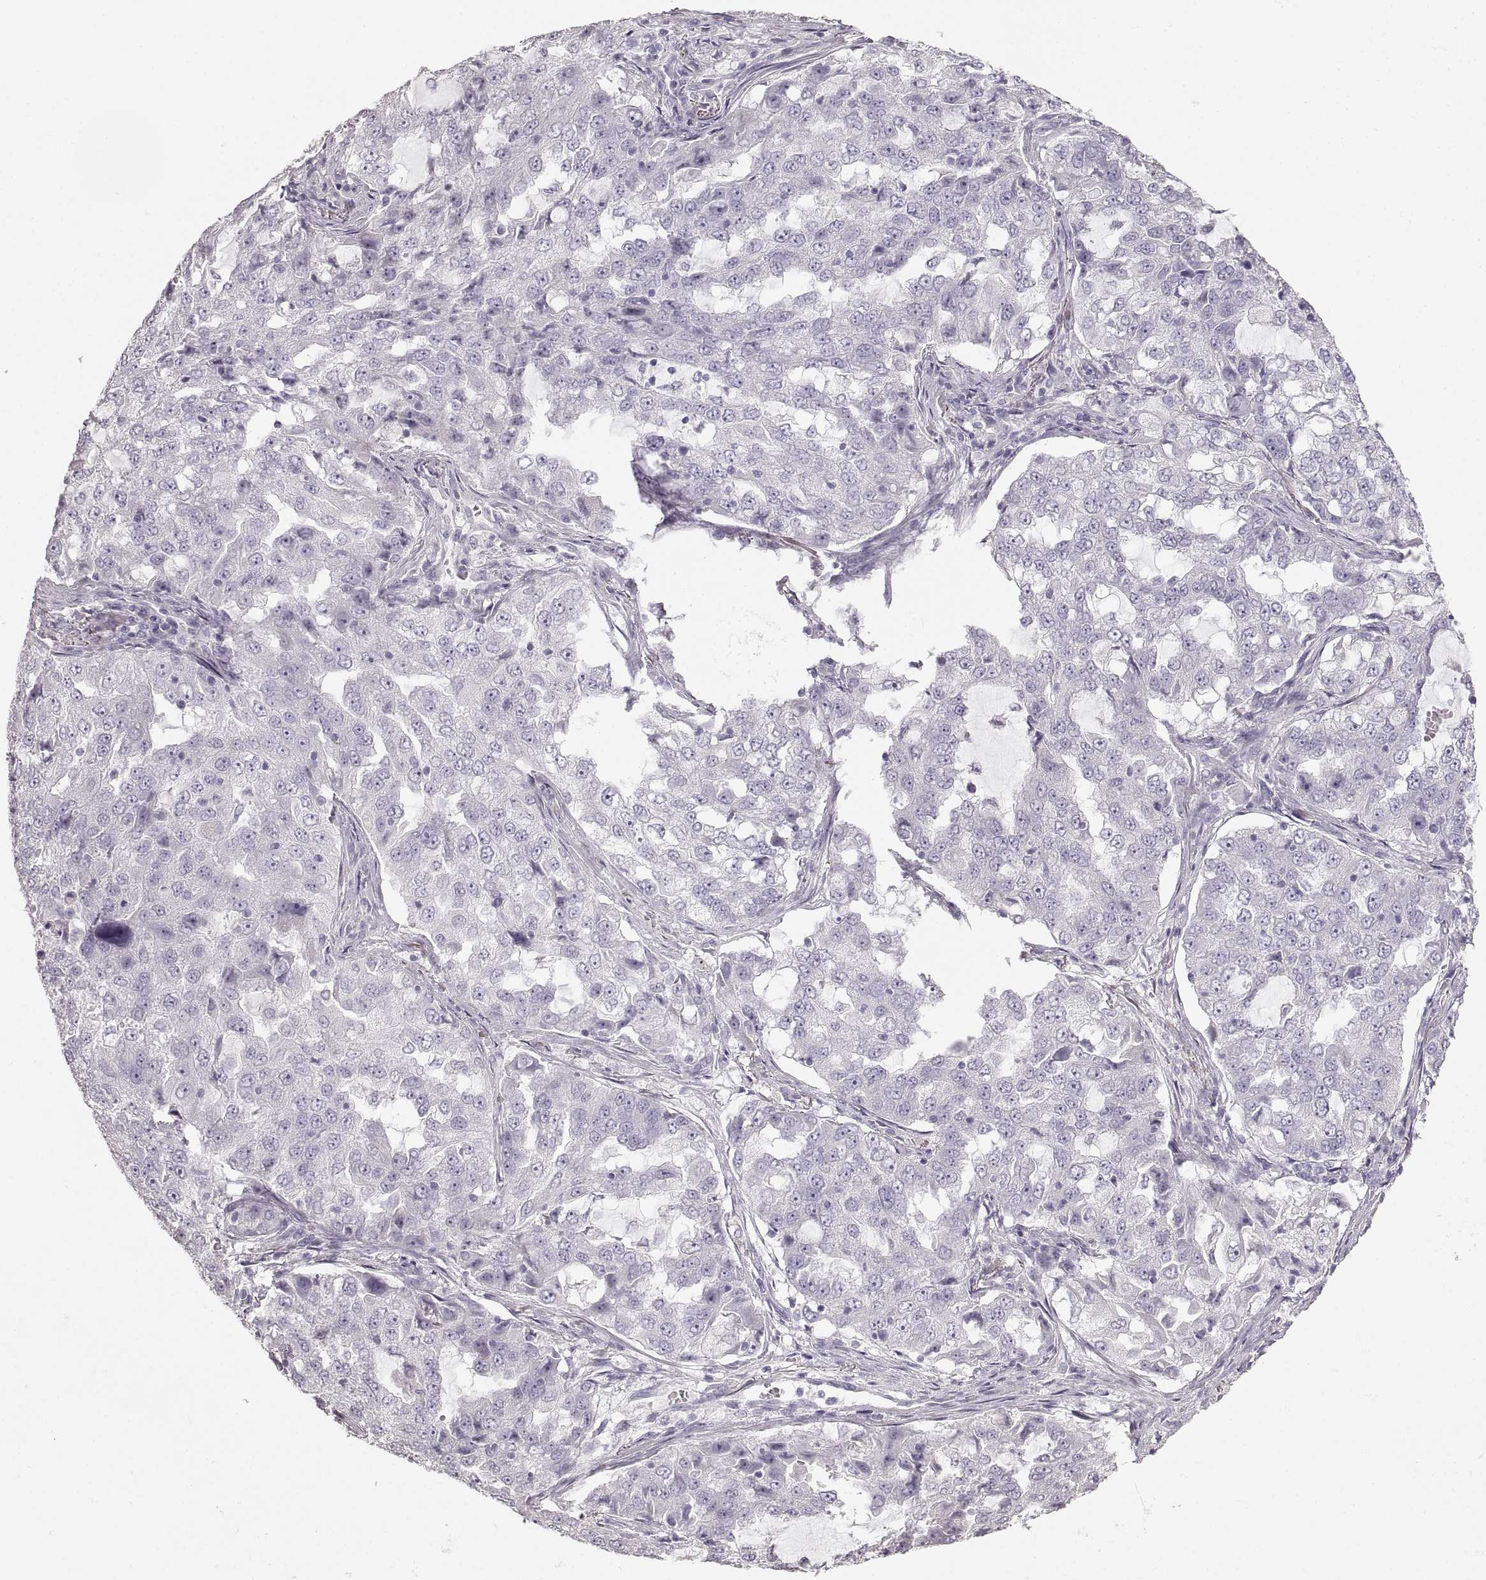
{"staining": {"intensity": "negative", "quantity": "none", "location": "none"}, "tissue": "lung cancer", "cell_type": "Tumor cells", "image_type": "cancer", "snomed": [{"axis": "morphology", "description": "Adenocarcinoma, NOS"}, {"axis": "topography", "description": "Lung"}], "caption": "The photomicrograph exhibits no staining of tumor cells in adenocarcinoma (lung).", "gene": "ZP3", "patient": {"sex": "female", "age": 61}}